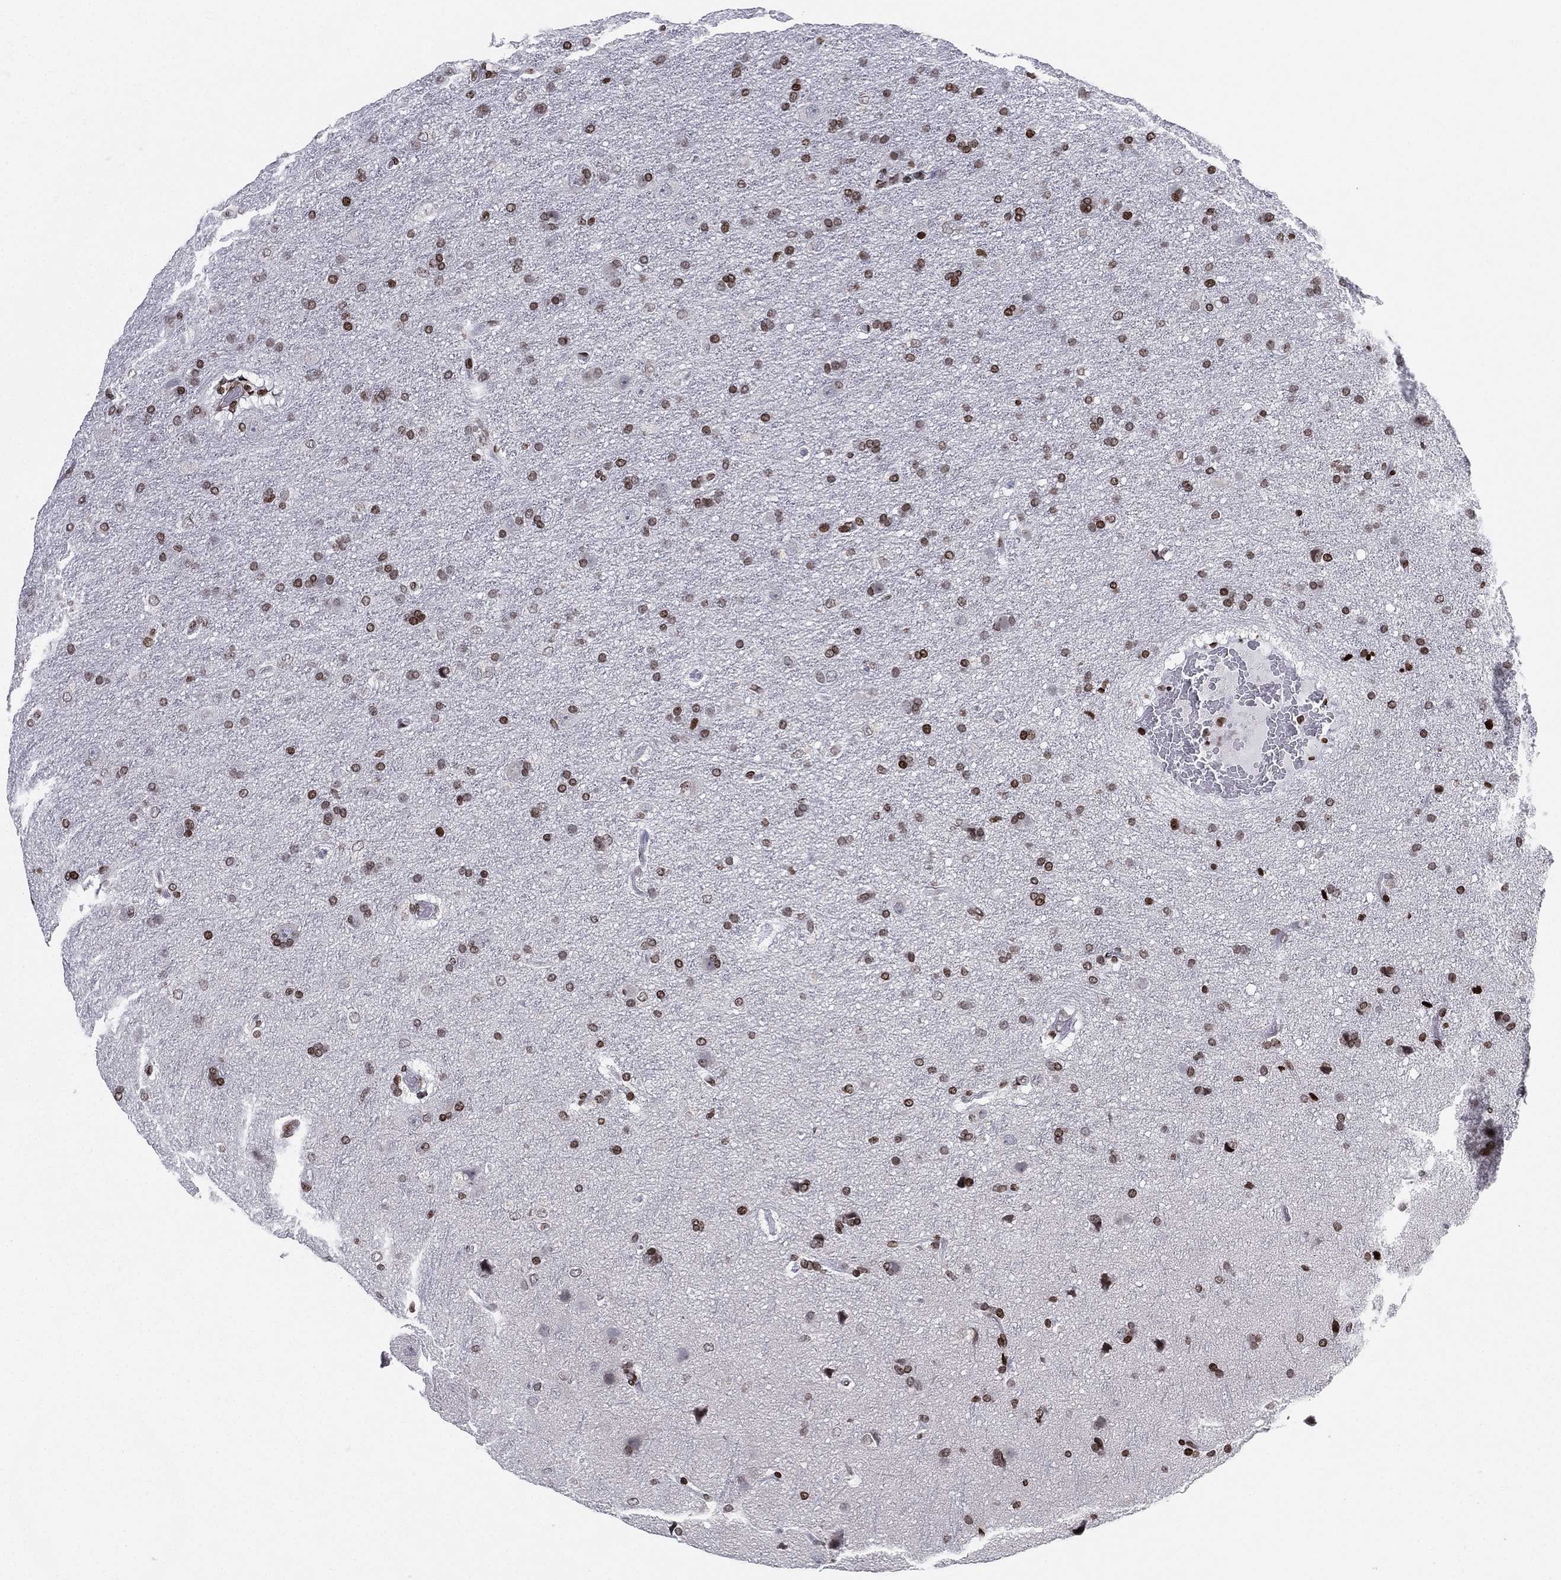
{"staining": {"intensity": "moderate", "quantity": "<25%", "location": "nuclear"}, "tissue": "glioma", "cell_type": "Tumor cells", "image_type": "cancer", "snomed": [{"axis": "morphology", "description": "Glioma, malignant, NOS"}, {"axis": "topography", "description": "Cerebral cortex"}], "caption": "Immunohistochemical staining of human glioma reveals low levels of moderate nuclear protein positivity in approximately <25% of tumor cells. (brown staining indicates protein expression, while blue staining denotes nuclei).", "gene": "MFSD14A", "patient": {"sex": "male", "age": 58}}